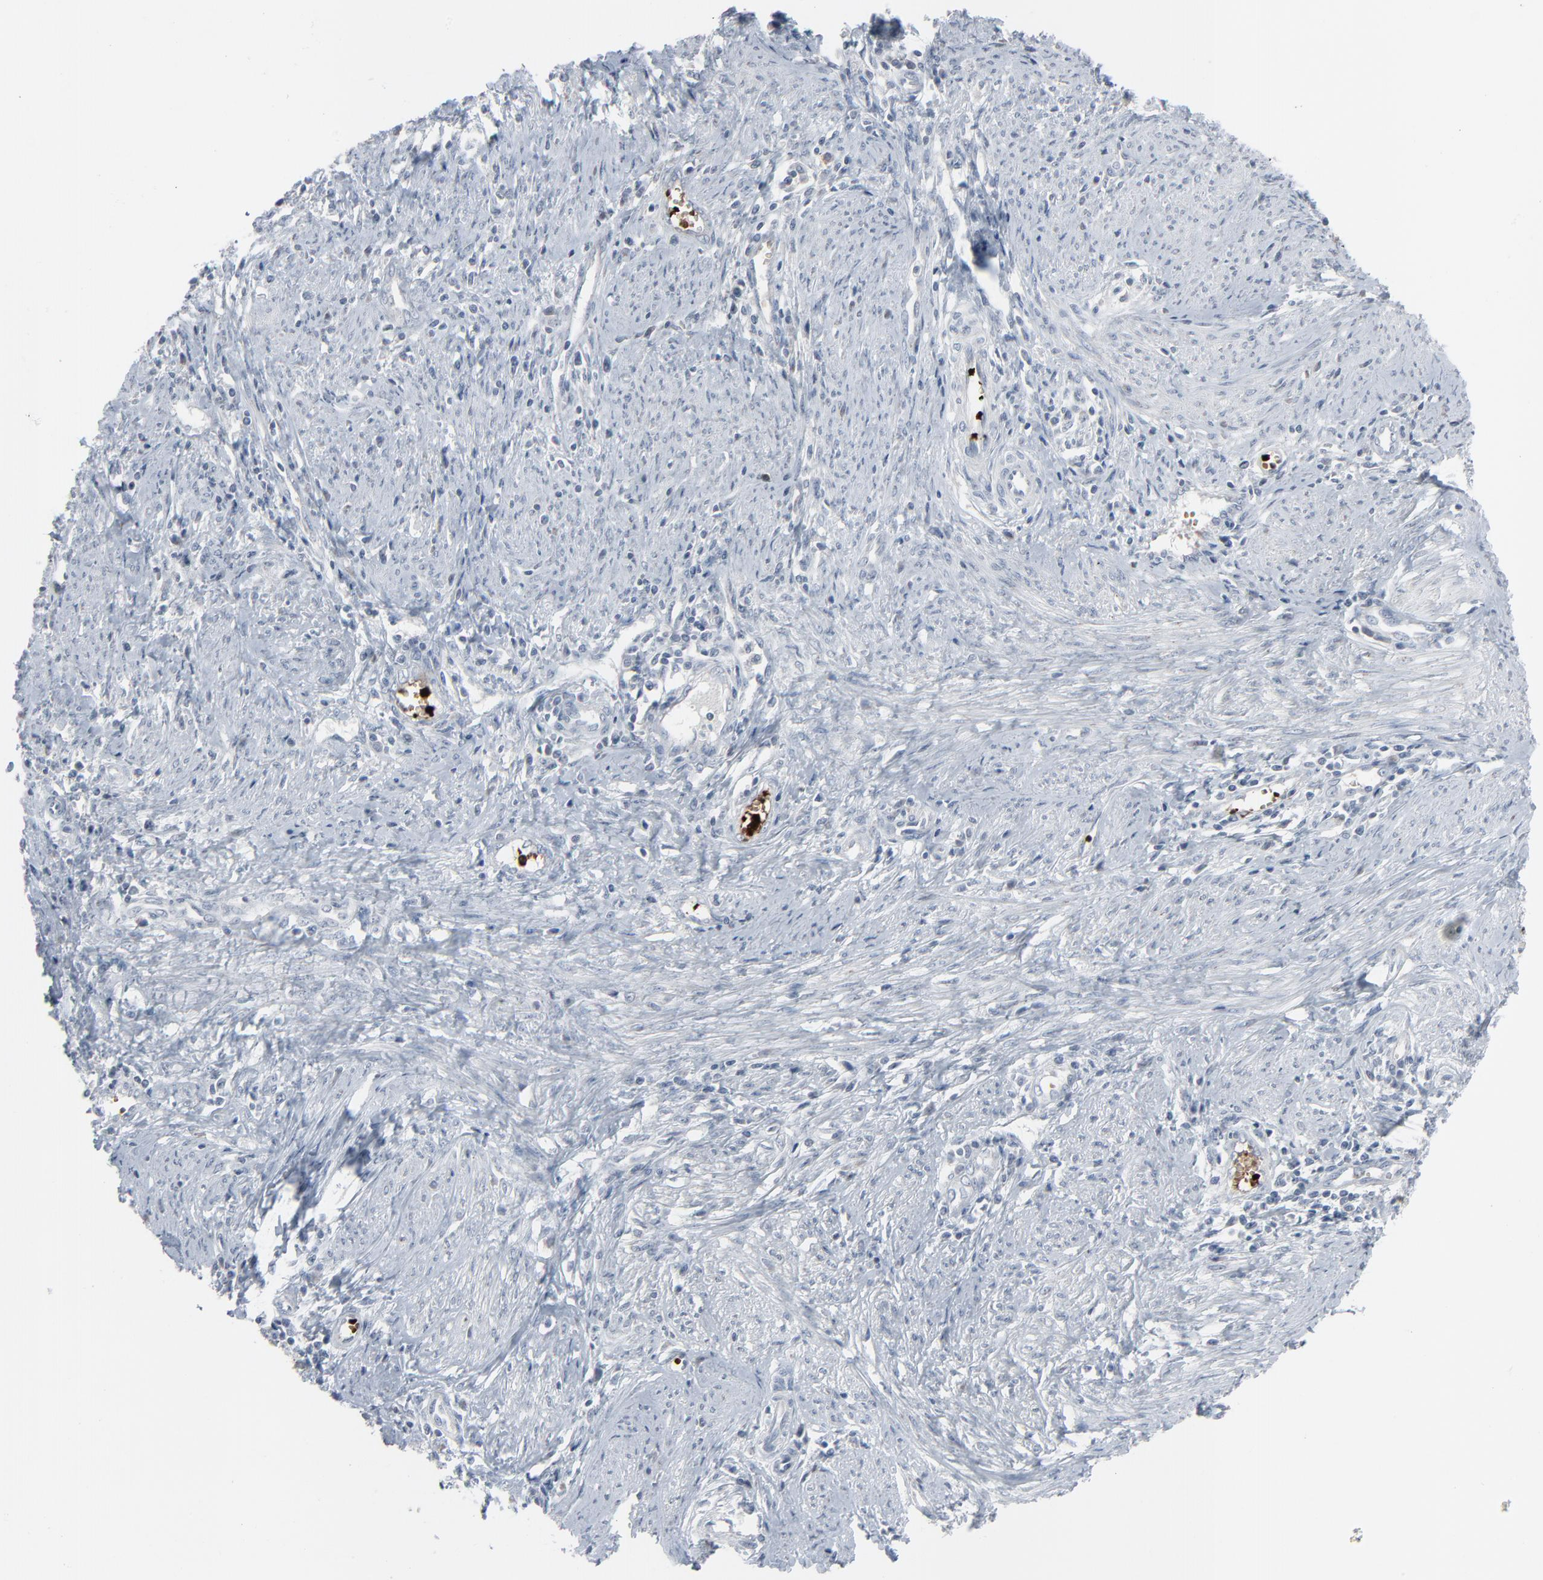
{"staining": {"intensity": "negative", "quantity": "none", "location": "none"}, "tissue": "cervical cancer", "cell_type": "Tumor cells", "image_type": "cancer", "snomed": [{"axis": "morphology", "description": "Adenocarcinoma, NOS"}, {"axis": "topography", "description": "Cervix"}], "caption": "This is a histopathology image of IHC staining of cervical adenocarcinoma, which shows no positivity in tumor cells.", "gene": "SAGE1", "patient": {"sex": "female", "age": 36}}